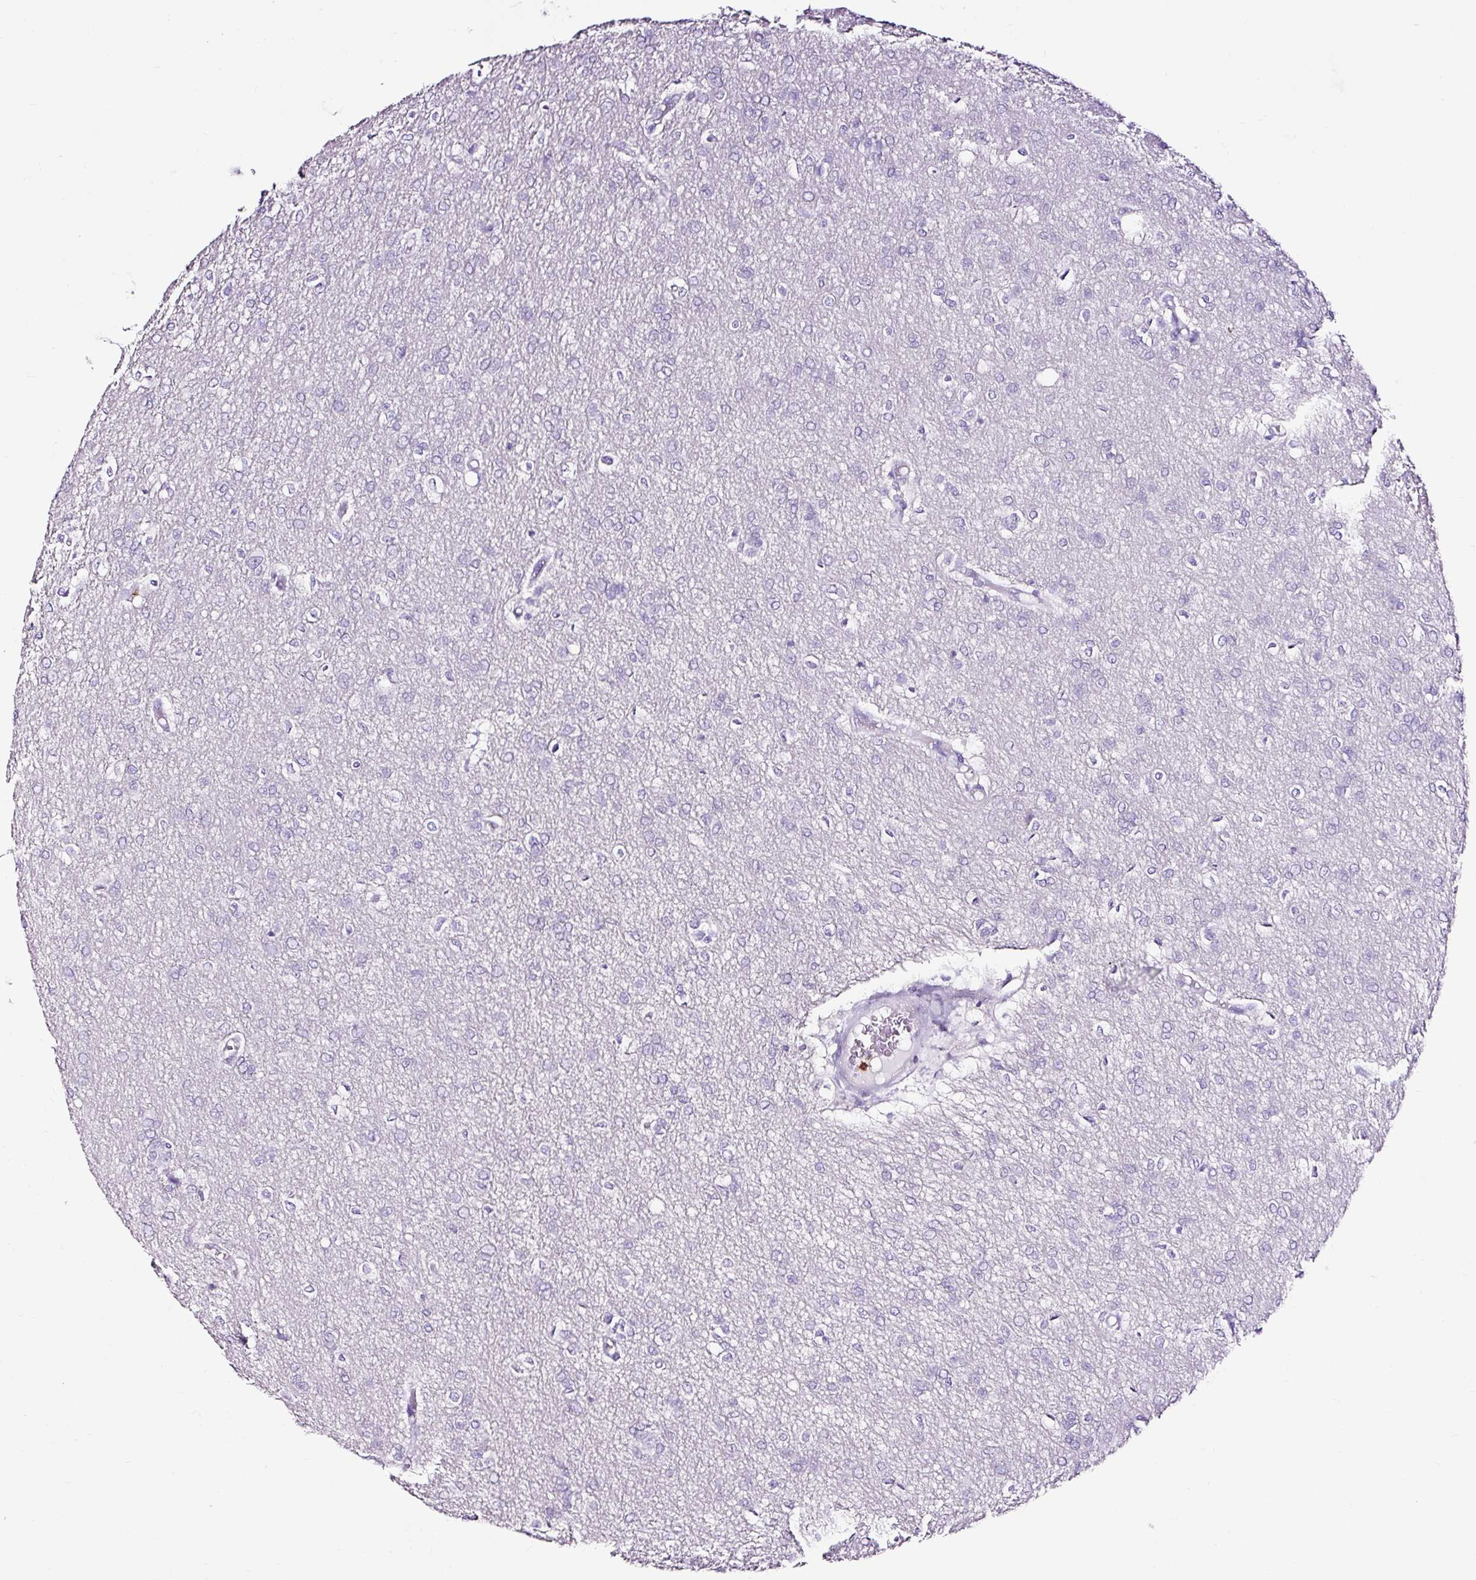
{"staining": {"intensity": "negative", "quantity": "none", "location": "none"}, "tissue": "glioma", "cell_type": "Tumor cells", "image_type": "cancer", "snomed": [{"axis": "morphology", "description": "Glioma, malignant, Low grade"}, {"axis": "topography", "description": "Brain"}], "caption": "Tumor cells are negative for protein expression in human glioma.", "gene": "SLC7A8", "patient": {"sex": "male", "age": 26}}